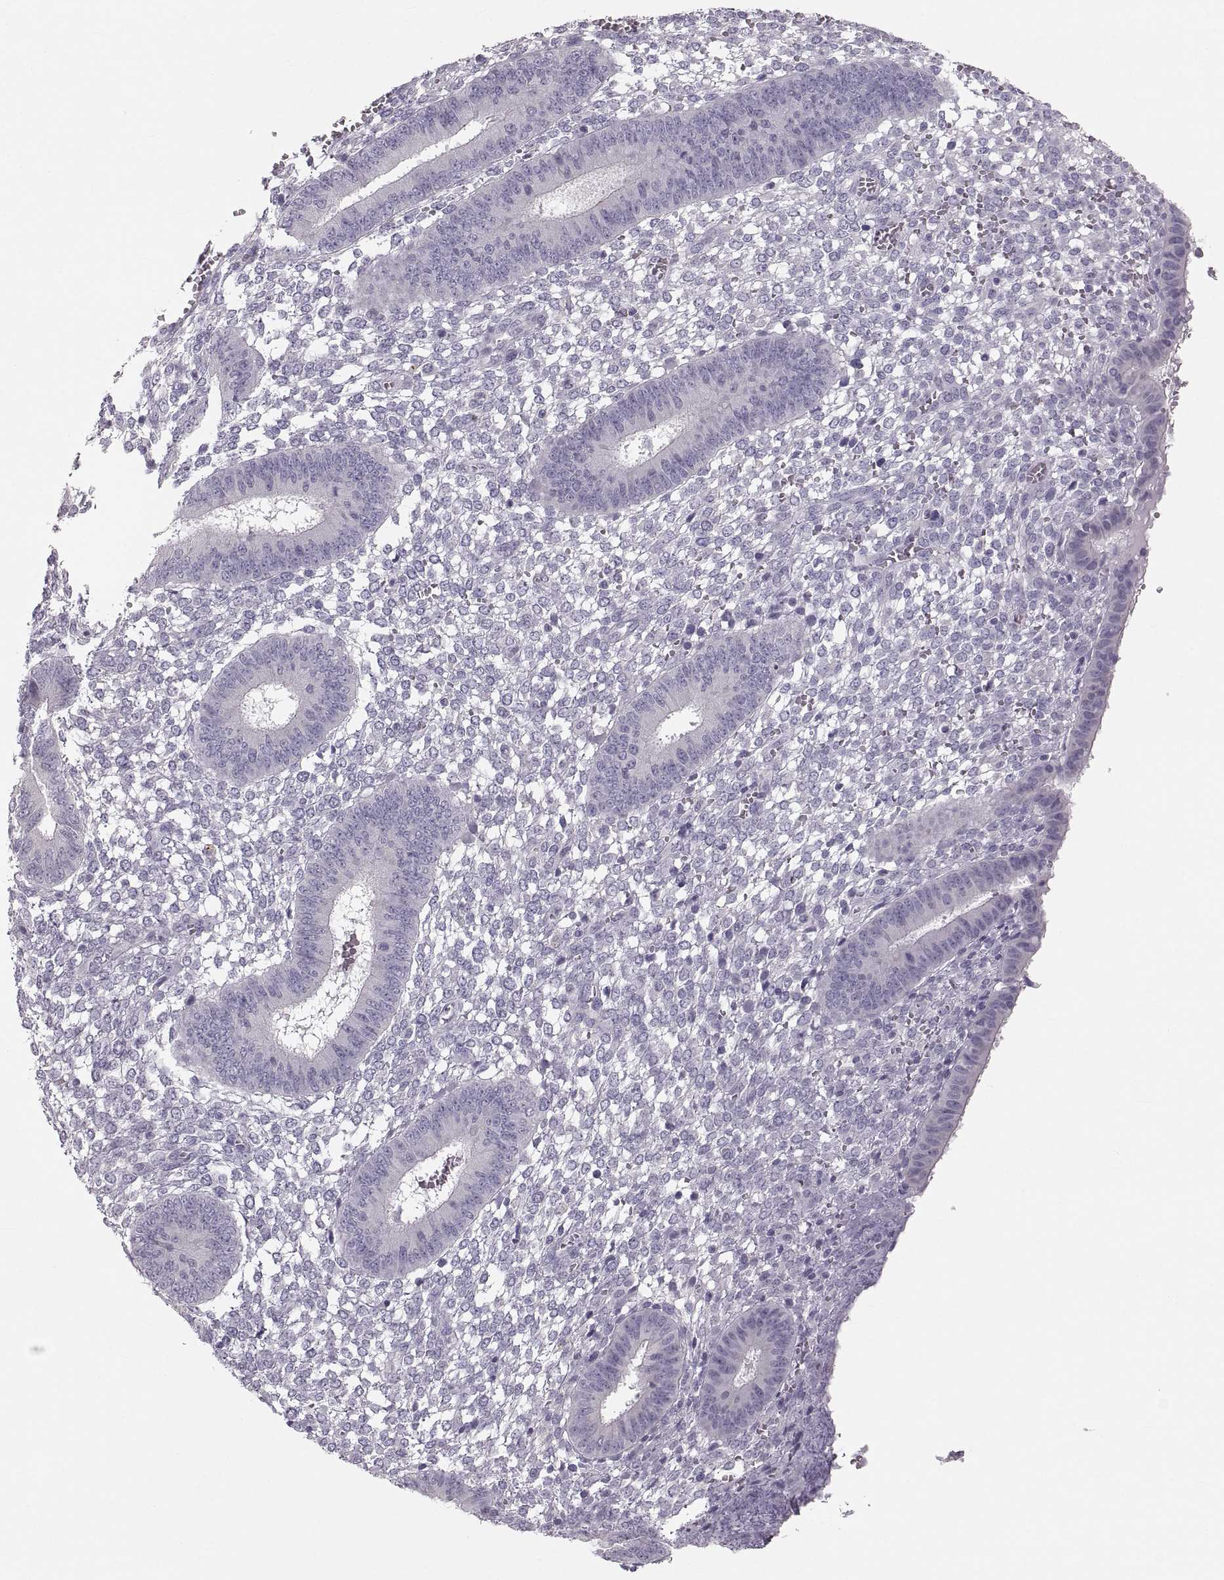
{"staining": {"intensity": "negative", "quantity": "none", "location": "none"}, "tissue": "endometrium", "cell_type": "Cells in endometrial stroma", "image_type": "normal", "snomed": [{"axis": "morphology", "description": "Normal tissue, NOS"}, {"axis": "topography", "description": "Endometrium"}], "caption": "DAB immunohistochemical staining of unremarkable endometrium shows no significant expression in cells in endometrial stroma.", "gene": "RUNDC3A", "patient": {"sex": "female", "age": 42}}